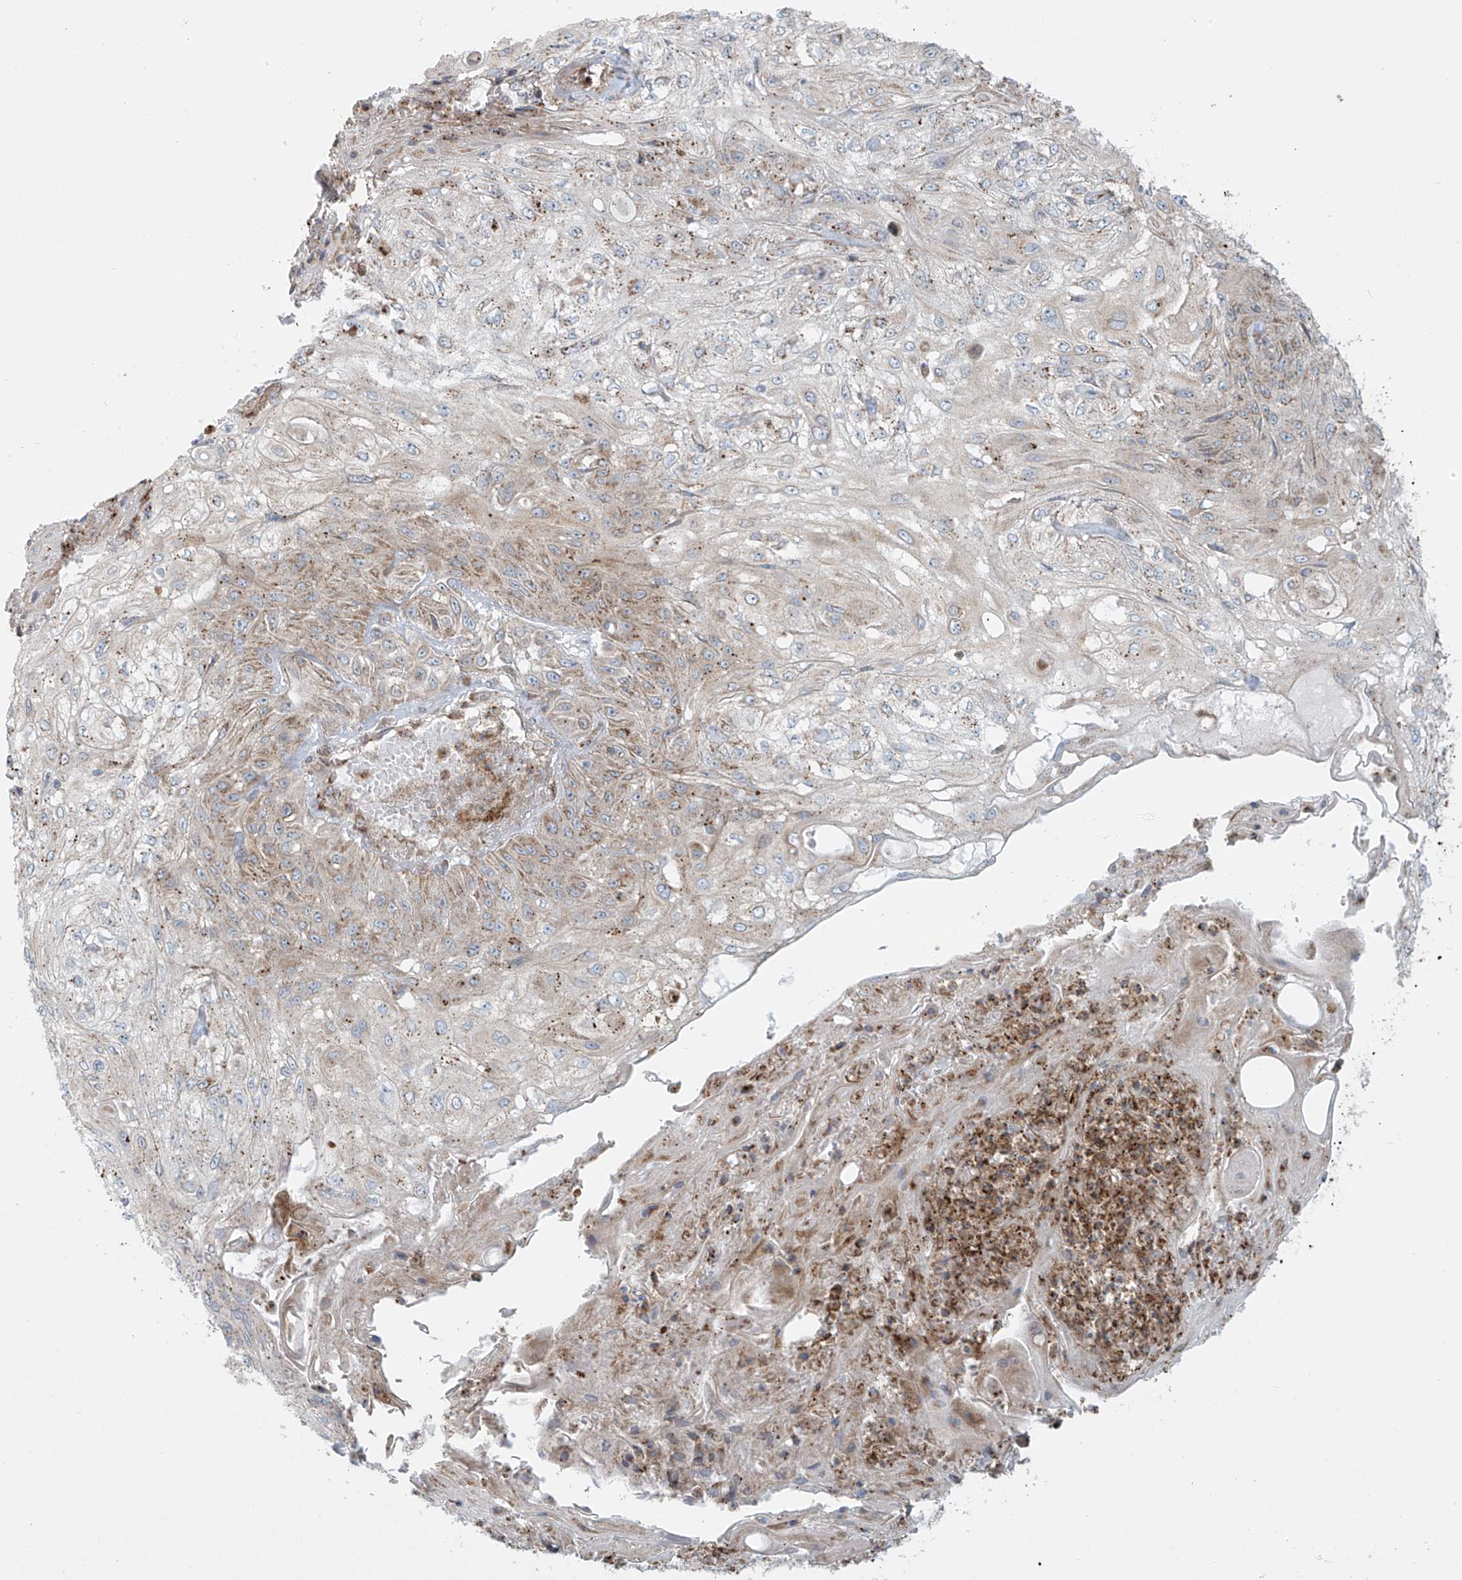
{"staining": {"intensity": "moderate", "quantity": "<25%", "location": "cytoplasmic/membranous"}, "tissue": "skin cancer", "cell_type": "Tumor cells", "image_type": "cancer", "snomed": [{"axis": "morphology", "description": "Squamous cell carcinoma, NOS"}, {"axis": "morphology", "description": "Squamous cell carcinoma, metastatic, NOS"}, {"axis": "topography", "description": "Skin"}, {"axis": "topography", "description": "Lymph node"}], "caption": "Immunohistochemistry micrograph of squamous cell carcinoma (skin) stained for a protein (brown), which exhibits low levels of moderate cytoplasmic/membranous staining in about <25% of tumor cells.", "gene": "LZTS3", "patient": {"sex": "male", "age": 75}}